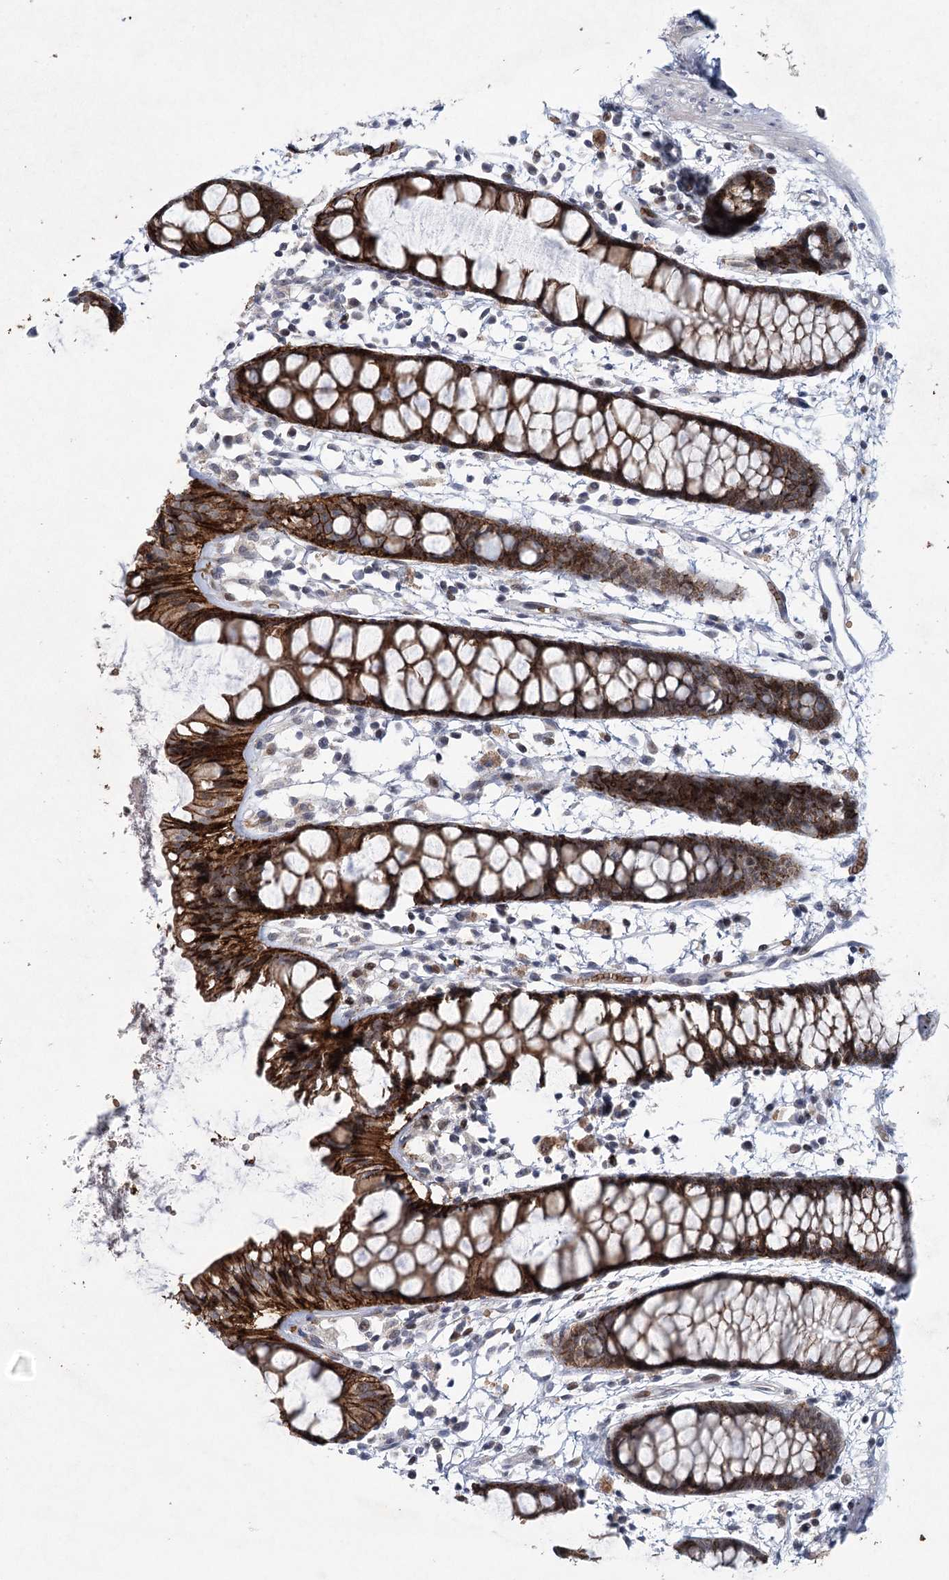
{"staining": {"intensity": "strong", "quantity": ">75%", "location": "cytoplasmic/membranous"}, "tissue": "rectum", "cell_type": "Glandular cells", "image_type": "normal", "snomed": [{"axis": "morphology", "description": "Normal tissue, NOS"}, {"axis": "topography", "description": "Rectum"}], "caption": "This is a micrograph of immunohistochemistry staining of benign rectum, which shows strong positivity in the cytoplasmic/membranous of glandular cells.", "gene": "NSMCE4A", "patient": {"sex": "female", "age": 66}}